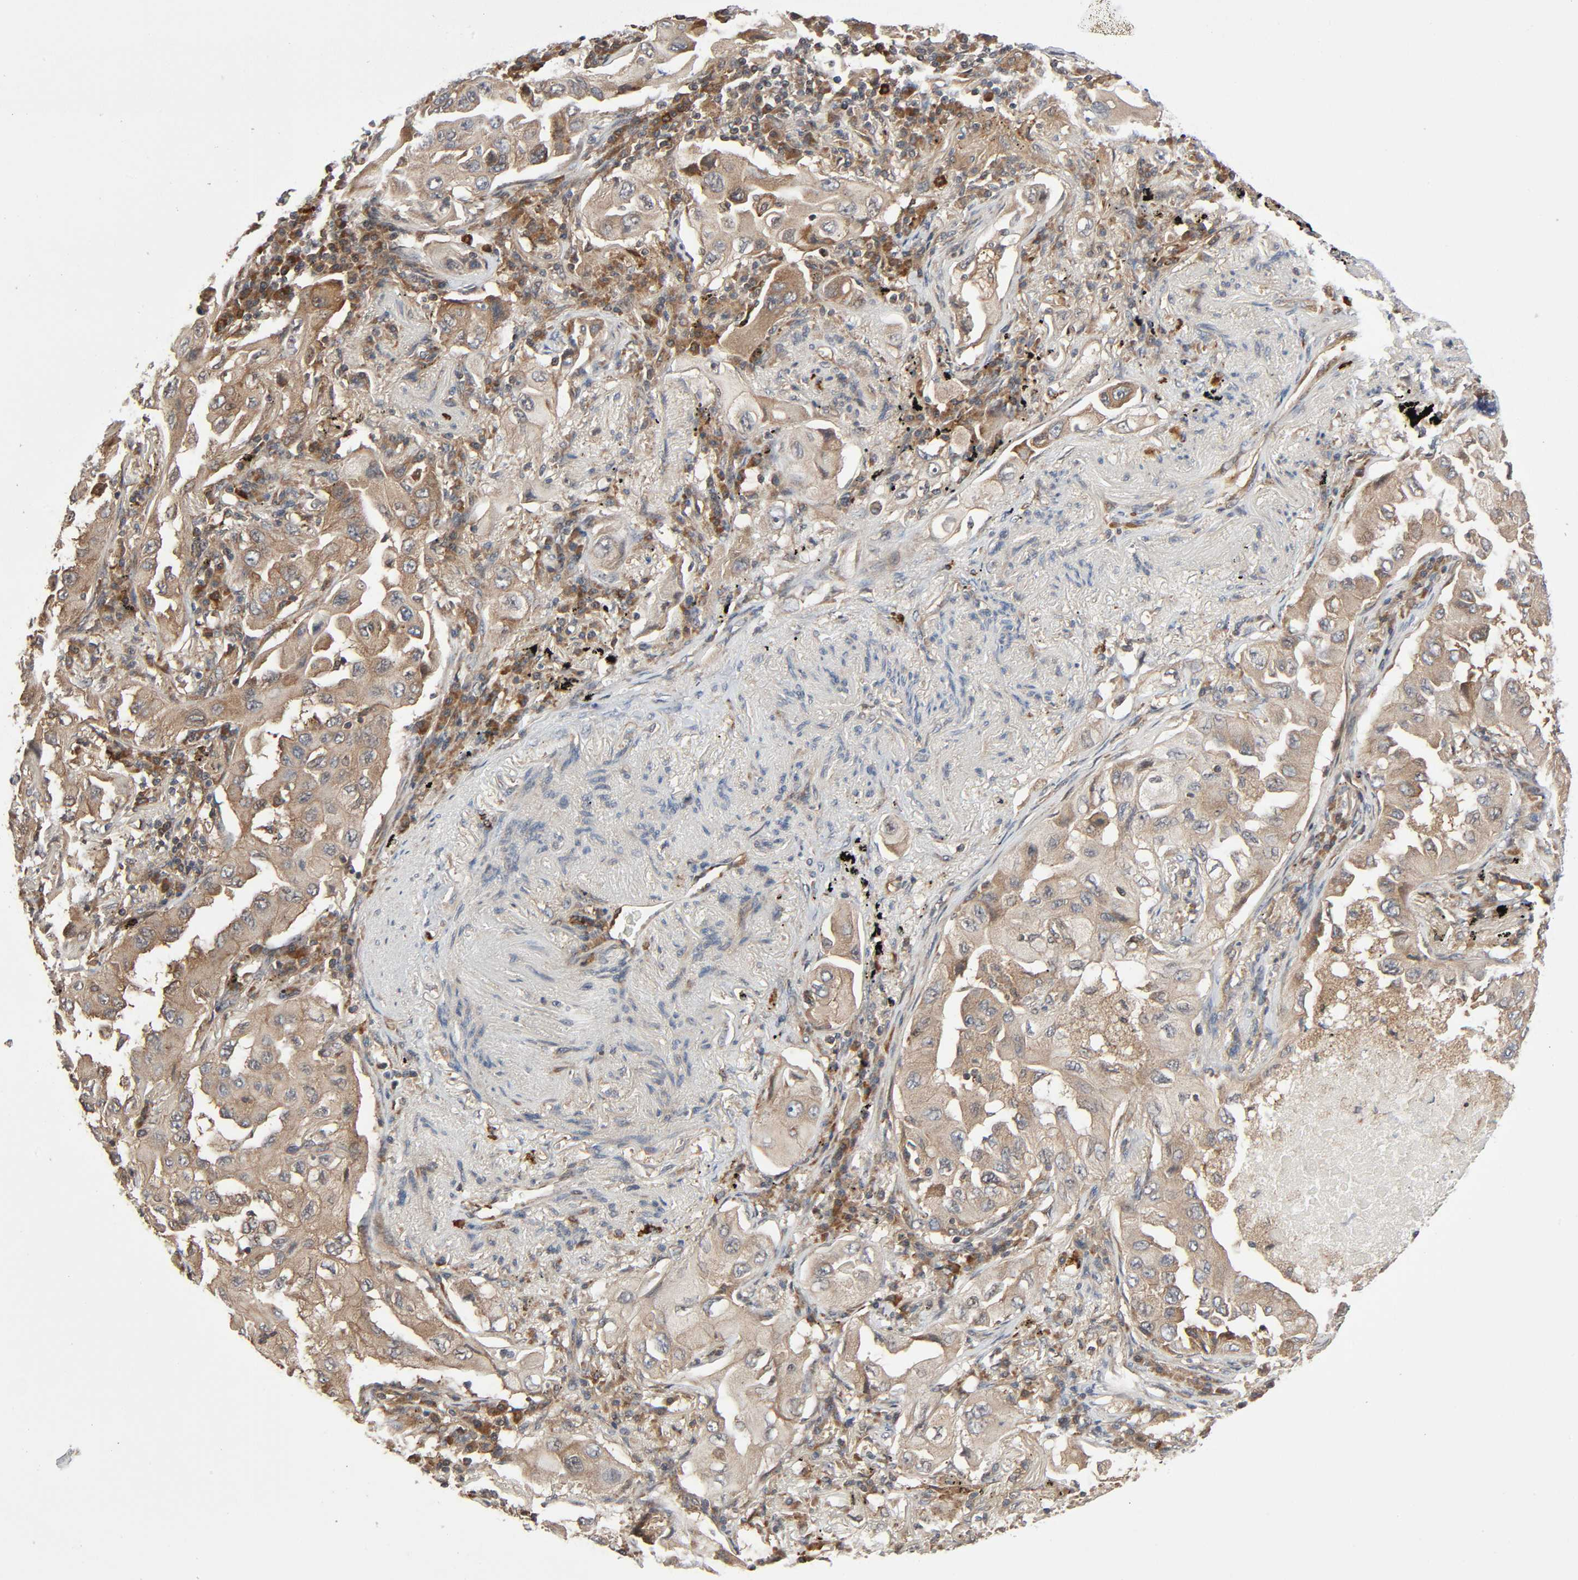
{"staining": {"intensity": "moderate", "quantity": ">75%", "location": "cytoplasmic/membranous"}, "tissue": "lung cancer", "cell_type": "Tumor cells", "image_type": "cancer", "snomed": [{"axis": "morphology", "description": "Adenocarcinoma, NOS"}, {"axis": "topography", "description": "Lung"}], "caption": "Immunohistochemical staining of lung adenocarcinoma exhibits medium levels of moderate cytoplasmic/membranous protein expression in approximately >75% of tumor cells. The protein is shown in brown color, while the nuclei are stained blue.", "gene": "PPP2R1B", "patient": {"sex": "female", "age": 65}}